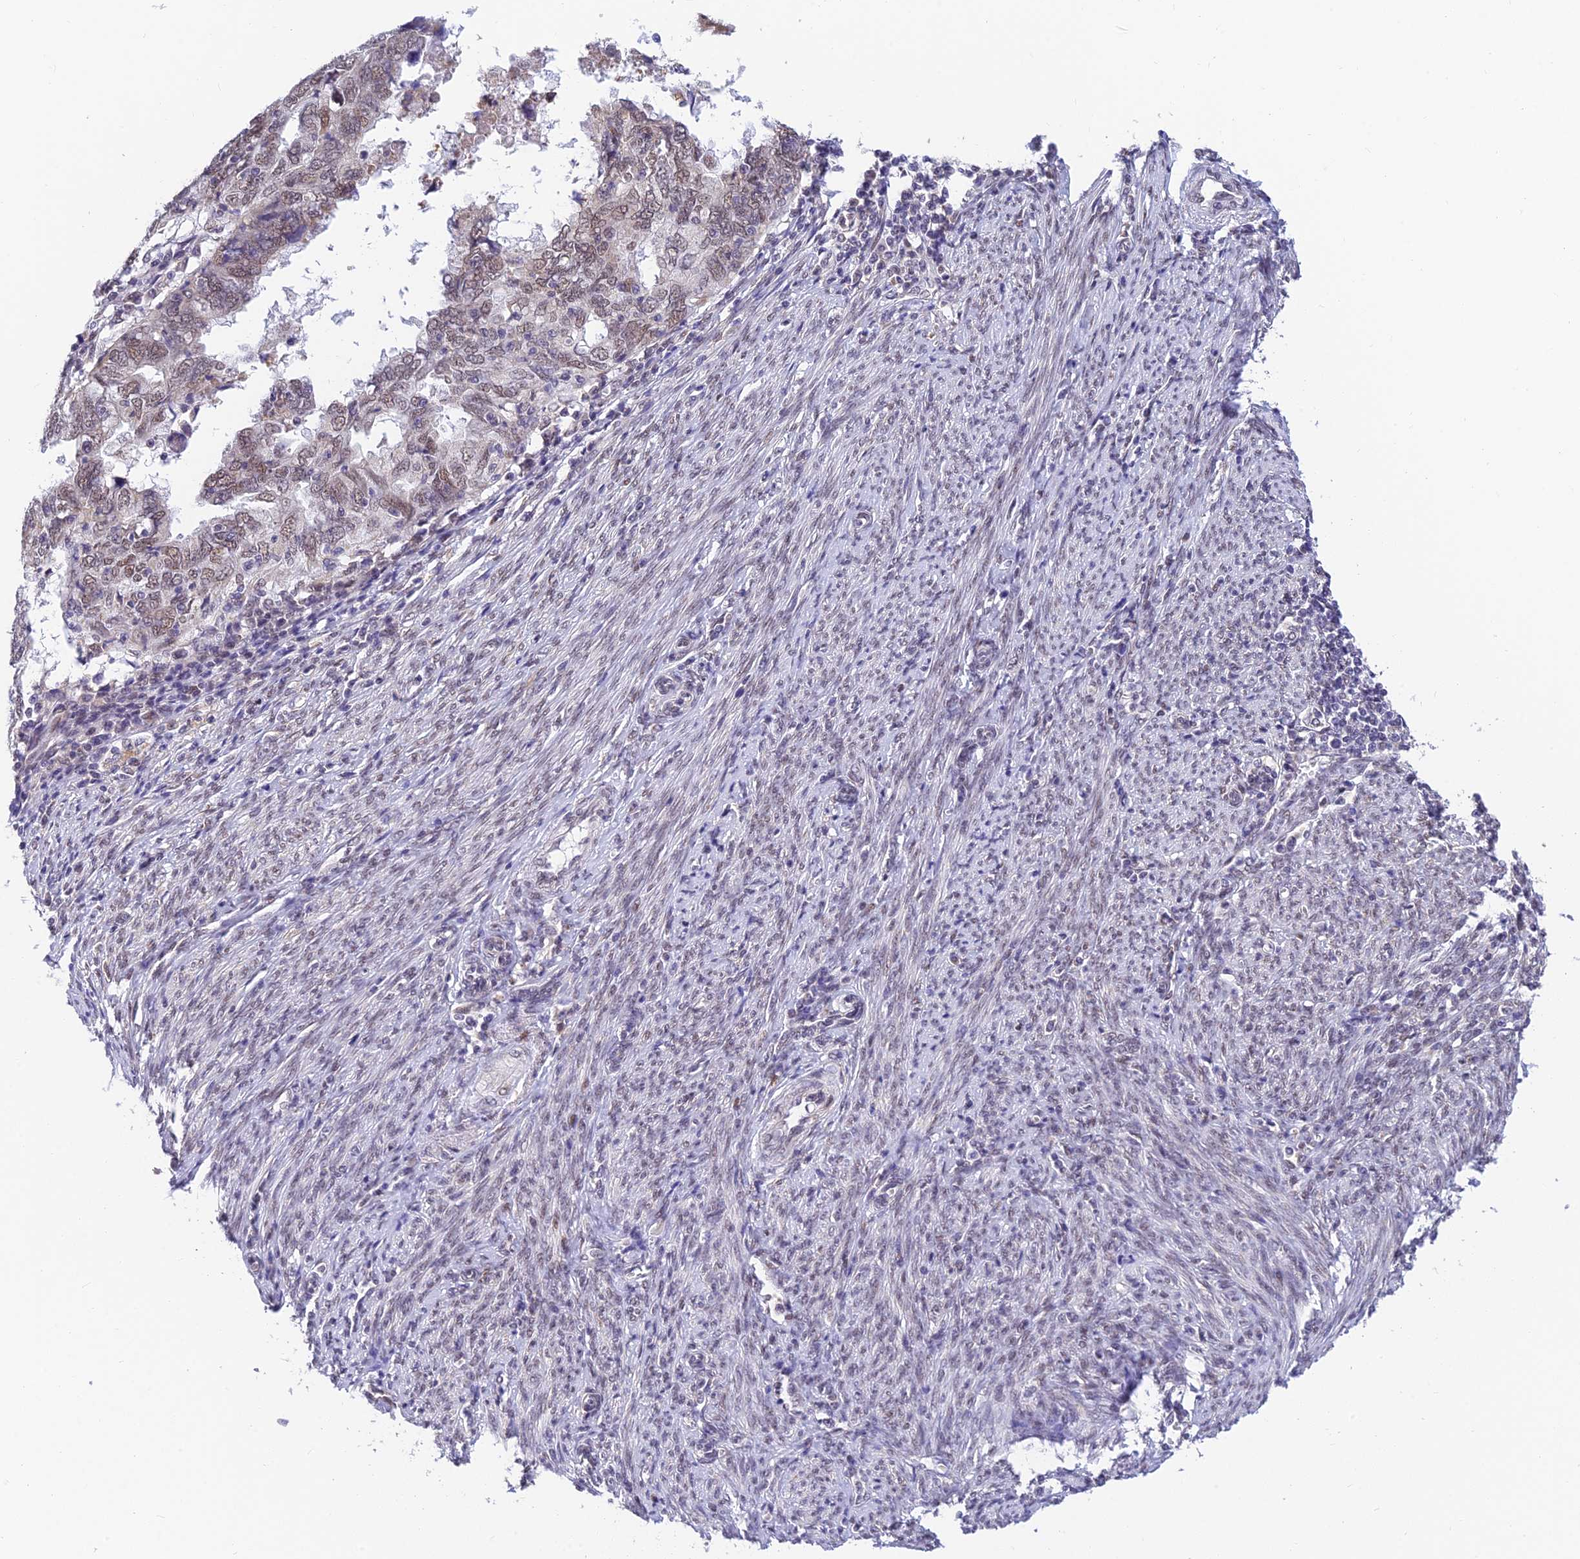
{"staining": {"intensity": "moderate", "quantity": ">75%", "location": "nuclear"}, "tissue": "endometrial cancer", "cell_type": "Tumor cells", "image_type": "cancer", "snomed": [{"axis": "morphology", "description": "Adenocarcinoma, NOS"}, {"axis": "topography", "description": "Uterus"}], "caption": "This photomicrograph exhibits immunohistochemistry (IHC) staining of adenocarcinoma (endometrial), with medium moderate nuclear positivity in about >75% of tumor cells.", "gene": "C2orf49", "patient": {"sex": "female", "age": 77}}